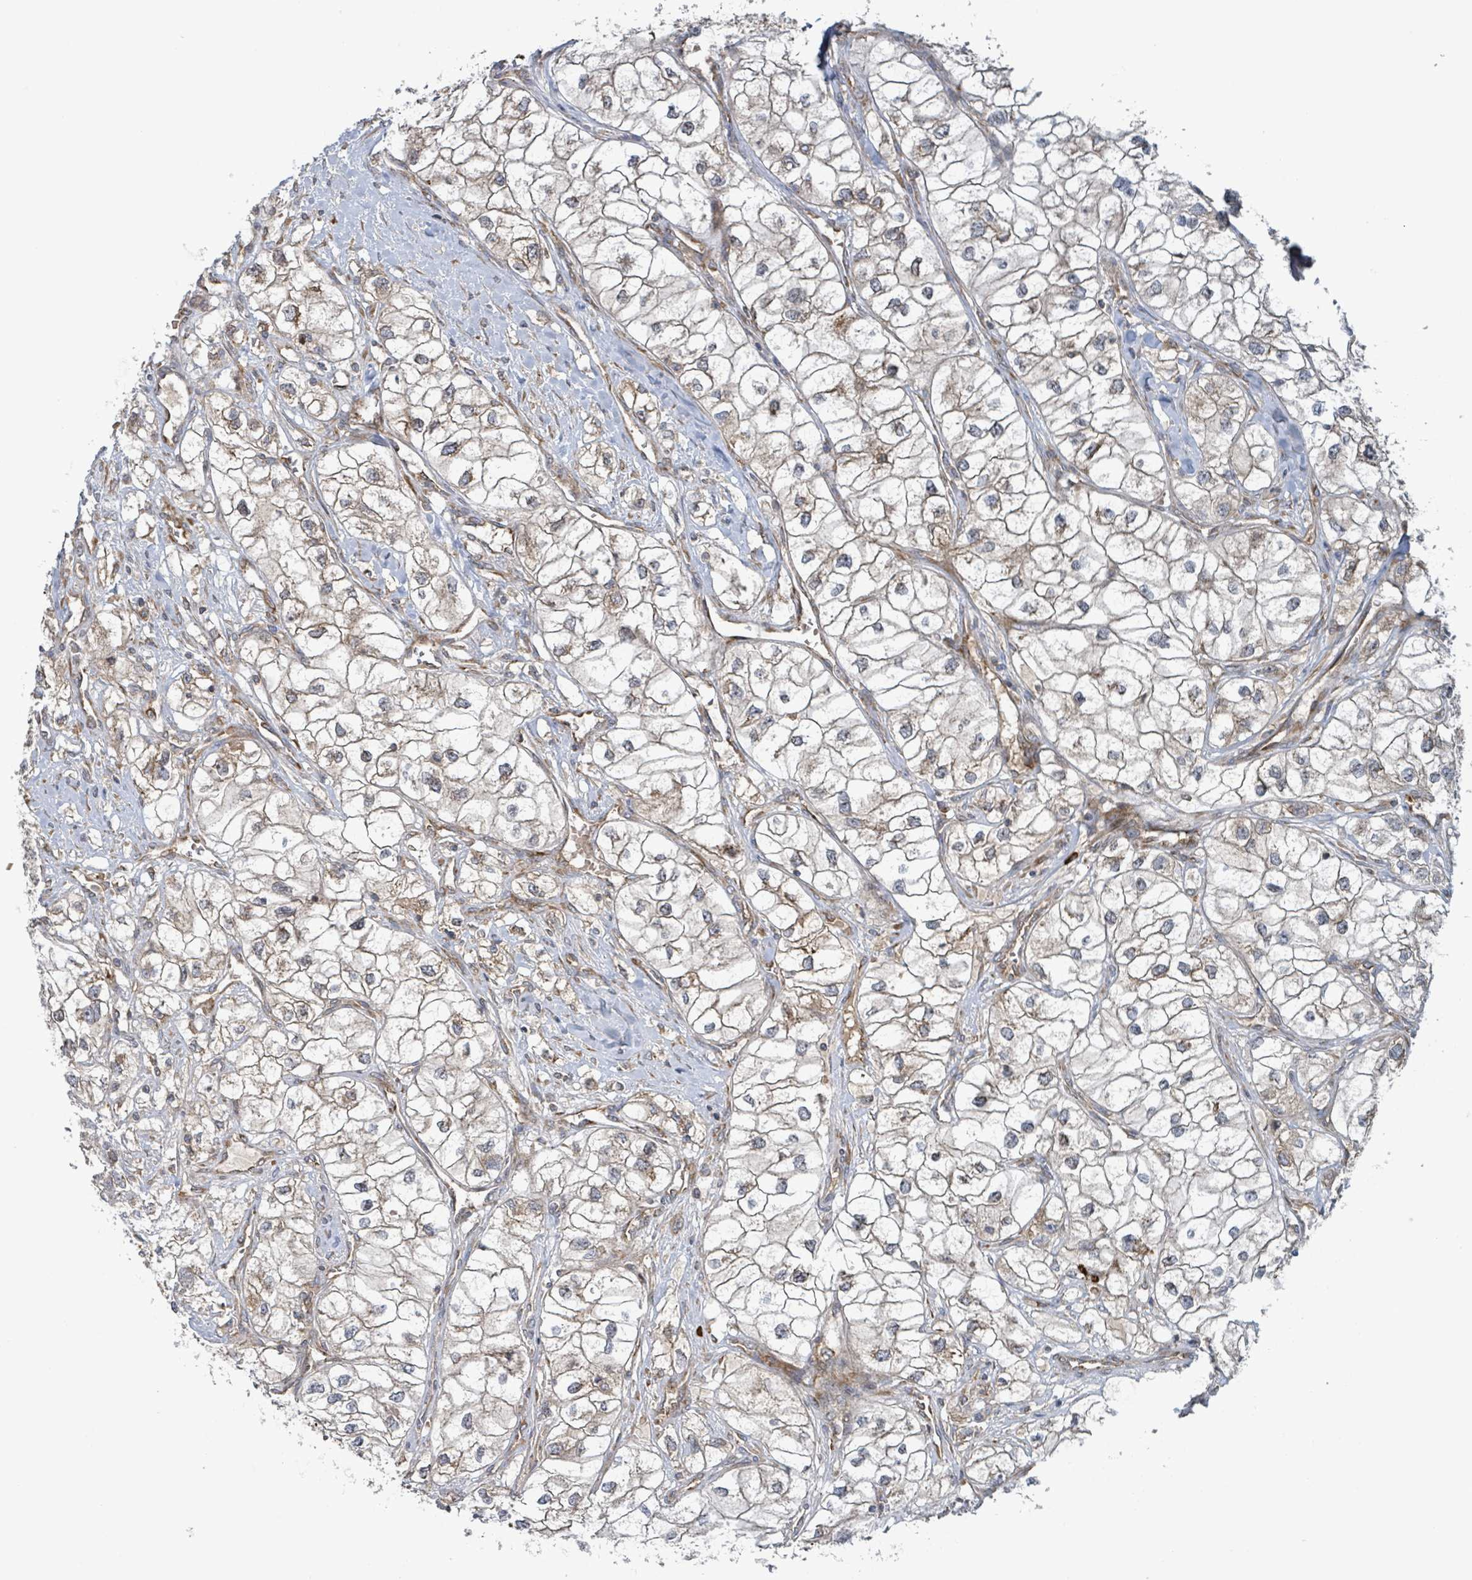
{"staining": {"intensity": "moderate", "quantity": "25%-75%", "location": "cytoplasmic/membranous"}, "tissue": "renal cancer", "cell_type": "Tumor cells", "image_type": "cancer", "snomed": [{"axis": "morphology", "description": "Adenocarcinoma, NOS"}, {"axis": "topography", "description": "Kidney"}], "caption": "This photomicrograph exhibits immunohistochemistry (IHC) staining of renal cancer, with medium moderate cytoplasmic/membranous expression in about 25%-75% of tumor cells.", "gene": "OR51E1", "patient": {"sex": "male", "age": 59}}